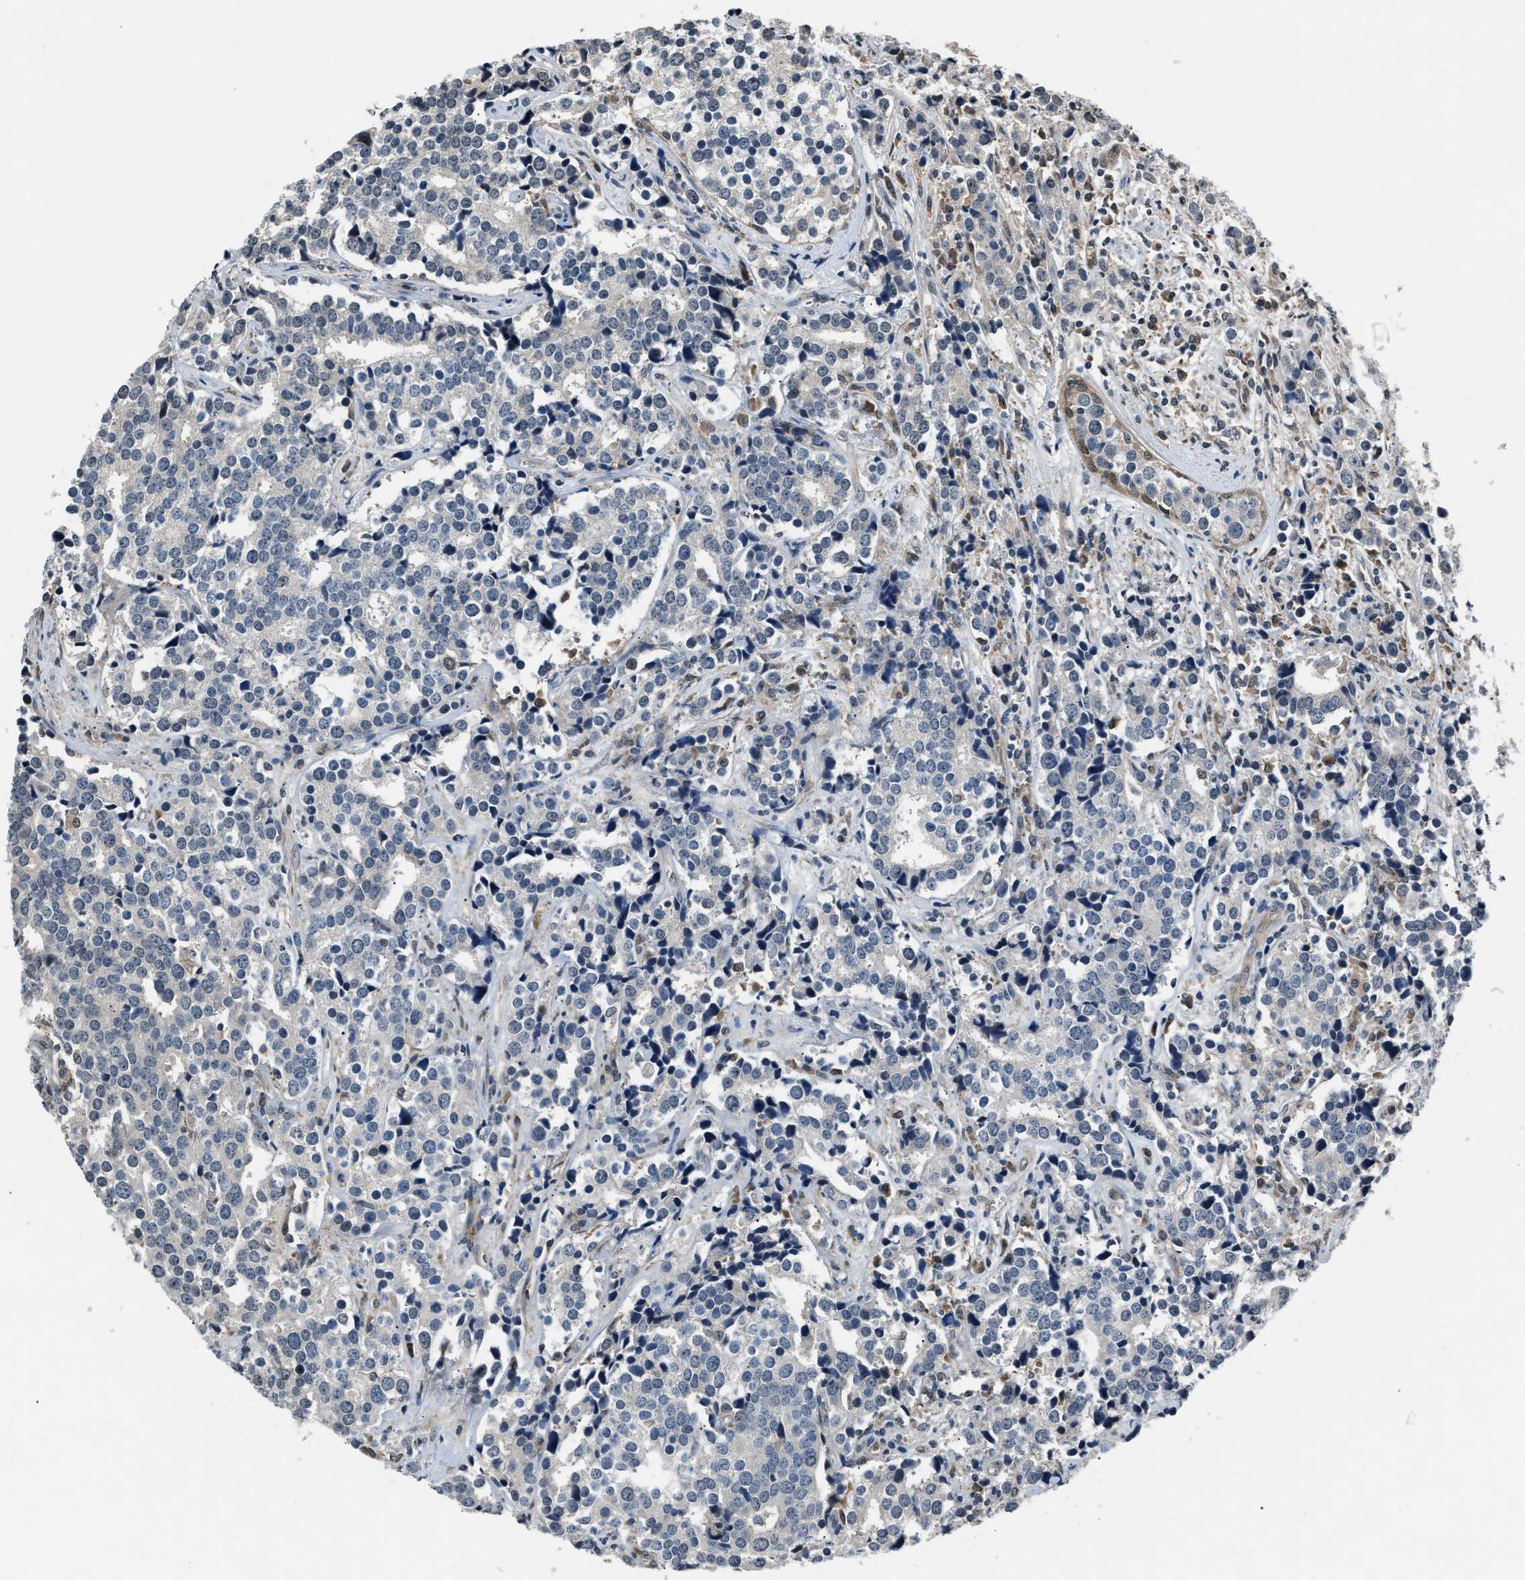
{"staining": {"intensity": "negative", "quantity": "none", "location": "none"}, "tissue": "prostate cancer", "cell_type": "Tumor cells", "image_type": "cancer", "snomed": [{"axis": "morphology", "description": "Adenocarcinoma, High grade"}, {"axis": "topography", "description": "Prostate"}], "caption": "Immunohistochemistry histopathology image of human prostate high-grade adenocarcinoma stained for a protein (brown), which reveals no expression in tumor cells.", "gene": "TP53I3", "patient": {"sex": "male", "age": 71}}